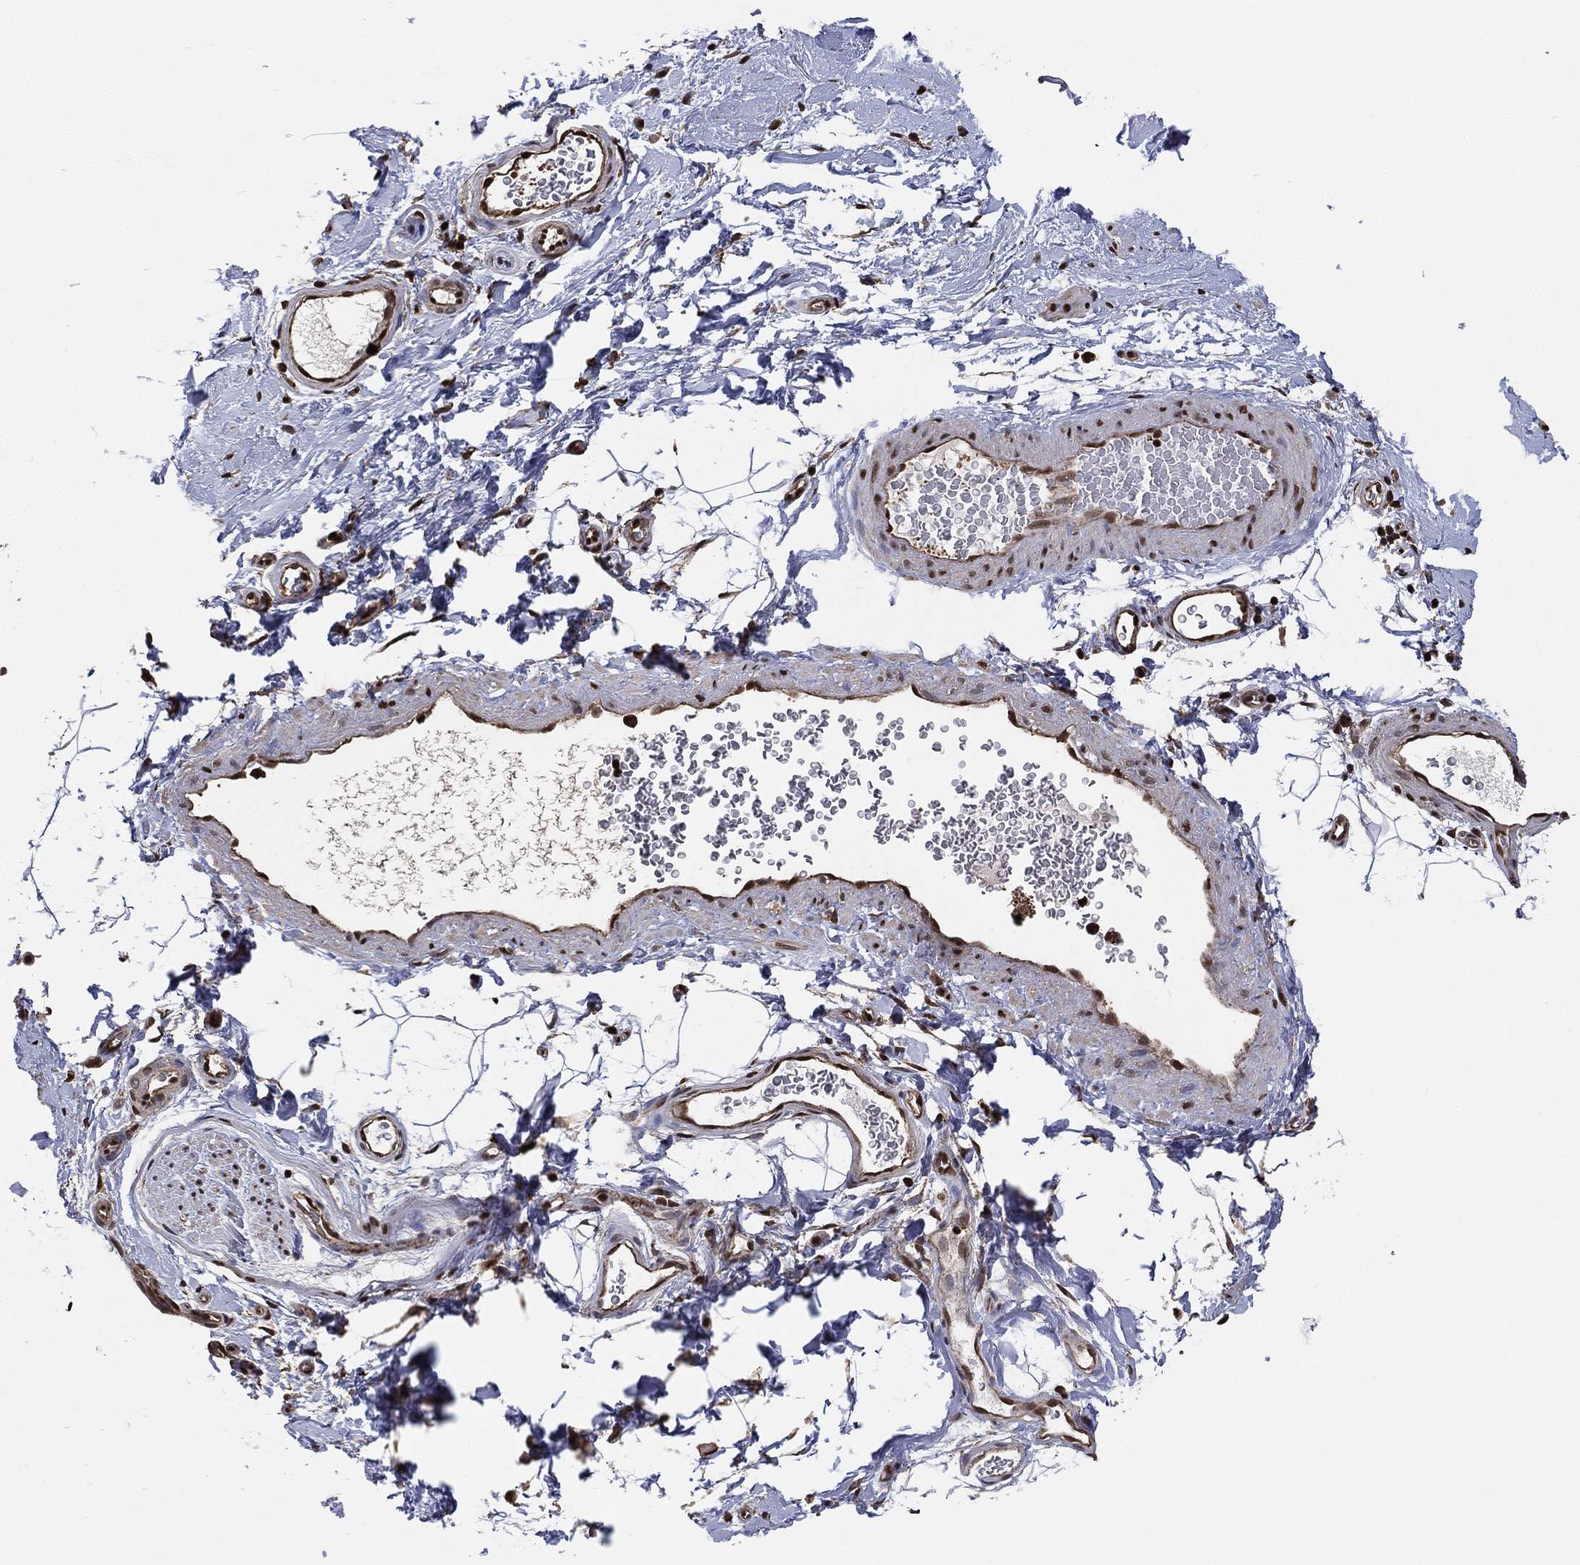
{"staining": {"intensity": "moderate", "quantity": ">75%", "location": "nuclear"}, "tissue": "adipose tissue", "cell_type": "Adipocytes", "image_type": "normal", "snomed": [{"axis": "morphology", "description": "Normal tissue, NOS"}, {"axis": "topography", "description": "Soft tissue"}, {"axis": "topography", "description": "Vascular tissue"}], "caption": "The micrograph shows immunohistochemical staining of unremarkable adipose tissue. There is moderate nuclear staining is present in approximately >75% of adipocytes. (DAB IHC with brightfield microscopy, high magnification).", "gene": "GAPDH", "patient": {"sex": "male", "age": 41}}